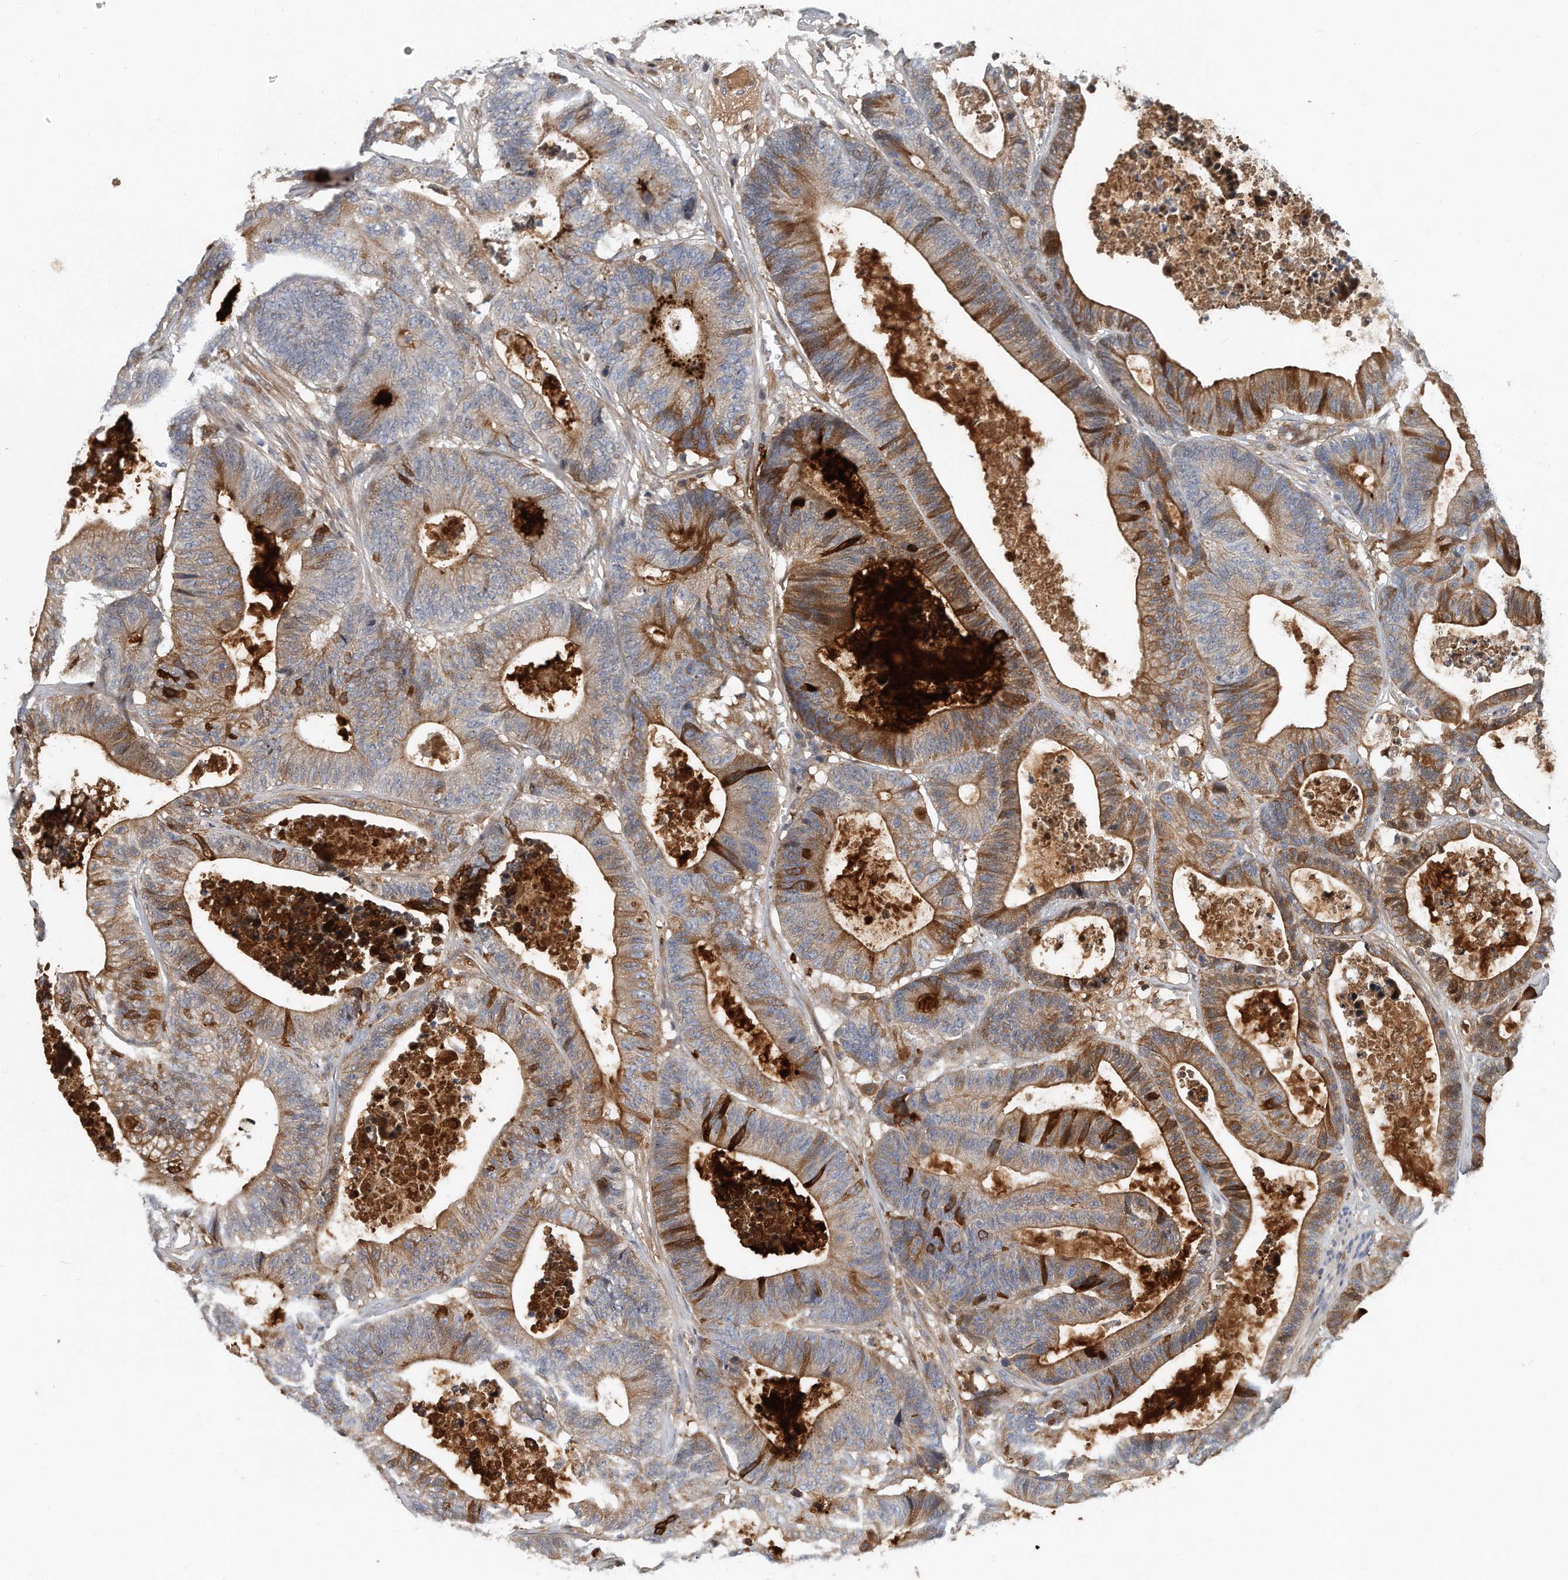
{"staining": {"intensity": "moderate", "quantity": ">75%", "location": "cytoplasmic/membranous"}, "tissue": "colorectal cancer", "cell_type": "Tumor cells", "image_type": "cancer", "snomed": [{"axis": "morphology", "description": "Adenocarcinoma, NOS"}, {"axis": "topography", "description": "Colon"}], "caption": "This micrograph exhibits immunohistochemistry (IHC) staining of human colorectal cancer (adenocarcinoma), with medium moderate cytoplasmic/membranous positivity in about >75% of tumor cells.", "gene": "PCDH8", "patient": {"sex": "female", "age": 84}}